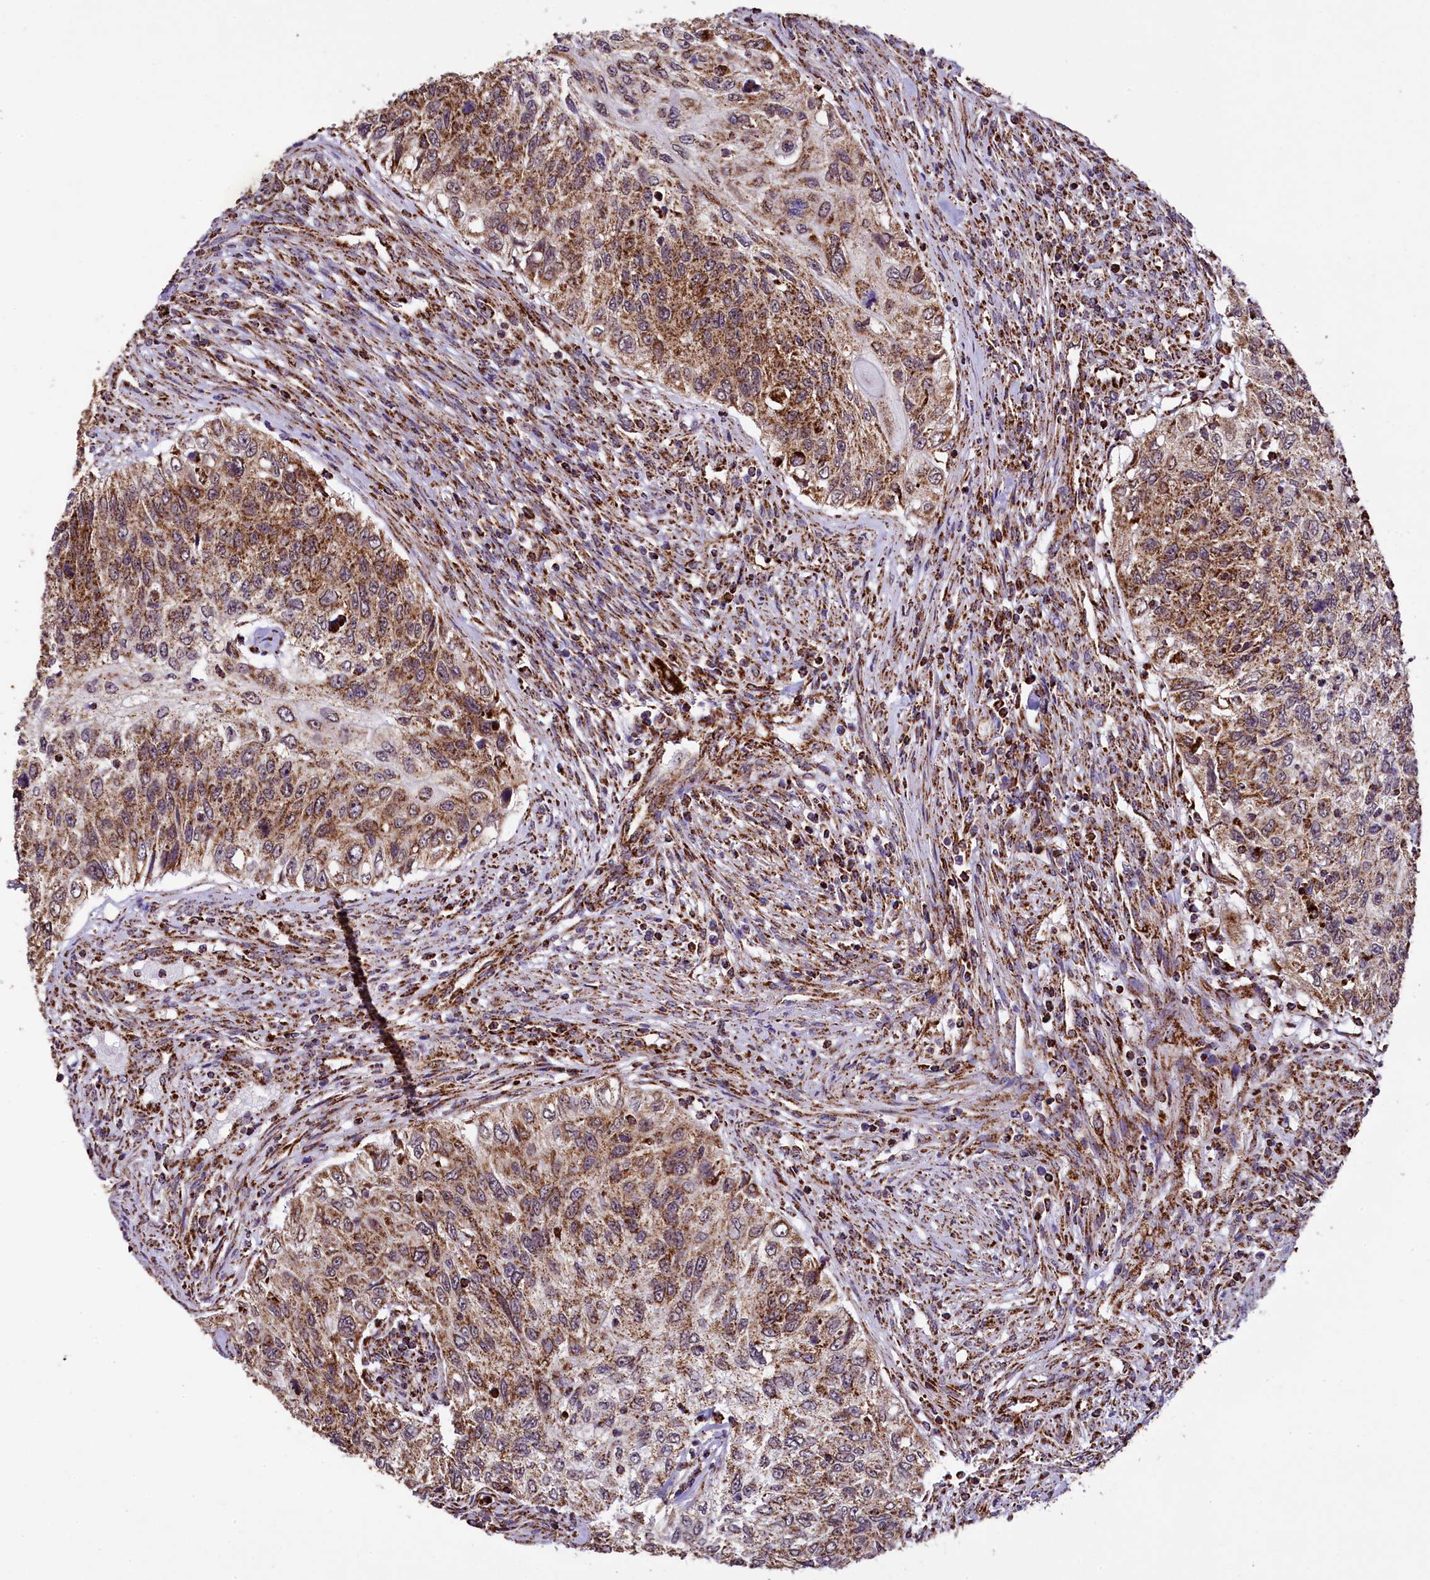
{"staining": {"intensity": "moderate", "quantity": "25%-75%", "location": "cytoplasmic/membranous"}, "tissue": "urothelial cancer", "cell_type": "Tumor cells", "image_type": "cancer", "snomed": [{"axis": "morphology", "description": "Urothelial carcinoma, High grade"}, {"axis": "topography", "description": "Urinary bladder"}], "caption": "A micrograph of urothelial cancer stained for a protein demonstrates moderate cytoplasmic/membranous brown staining in tumor cells. (brown staining indicates protein expression, while blue staining denotes nuclei).", "gene": "KLC2", "patient": {"sex": "female", "age": 60}}